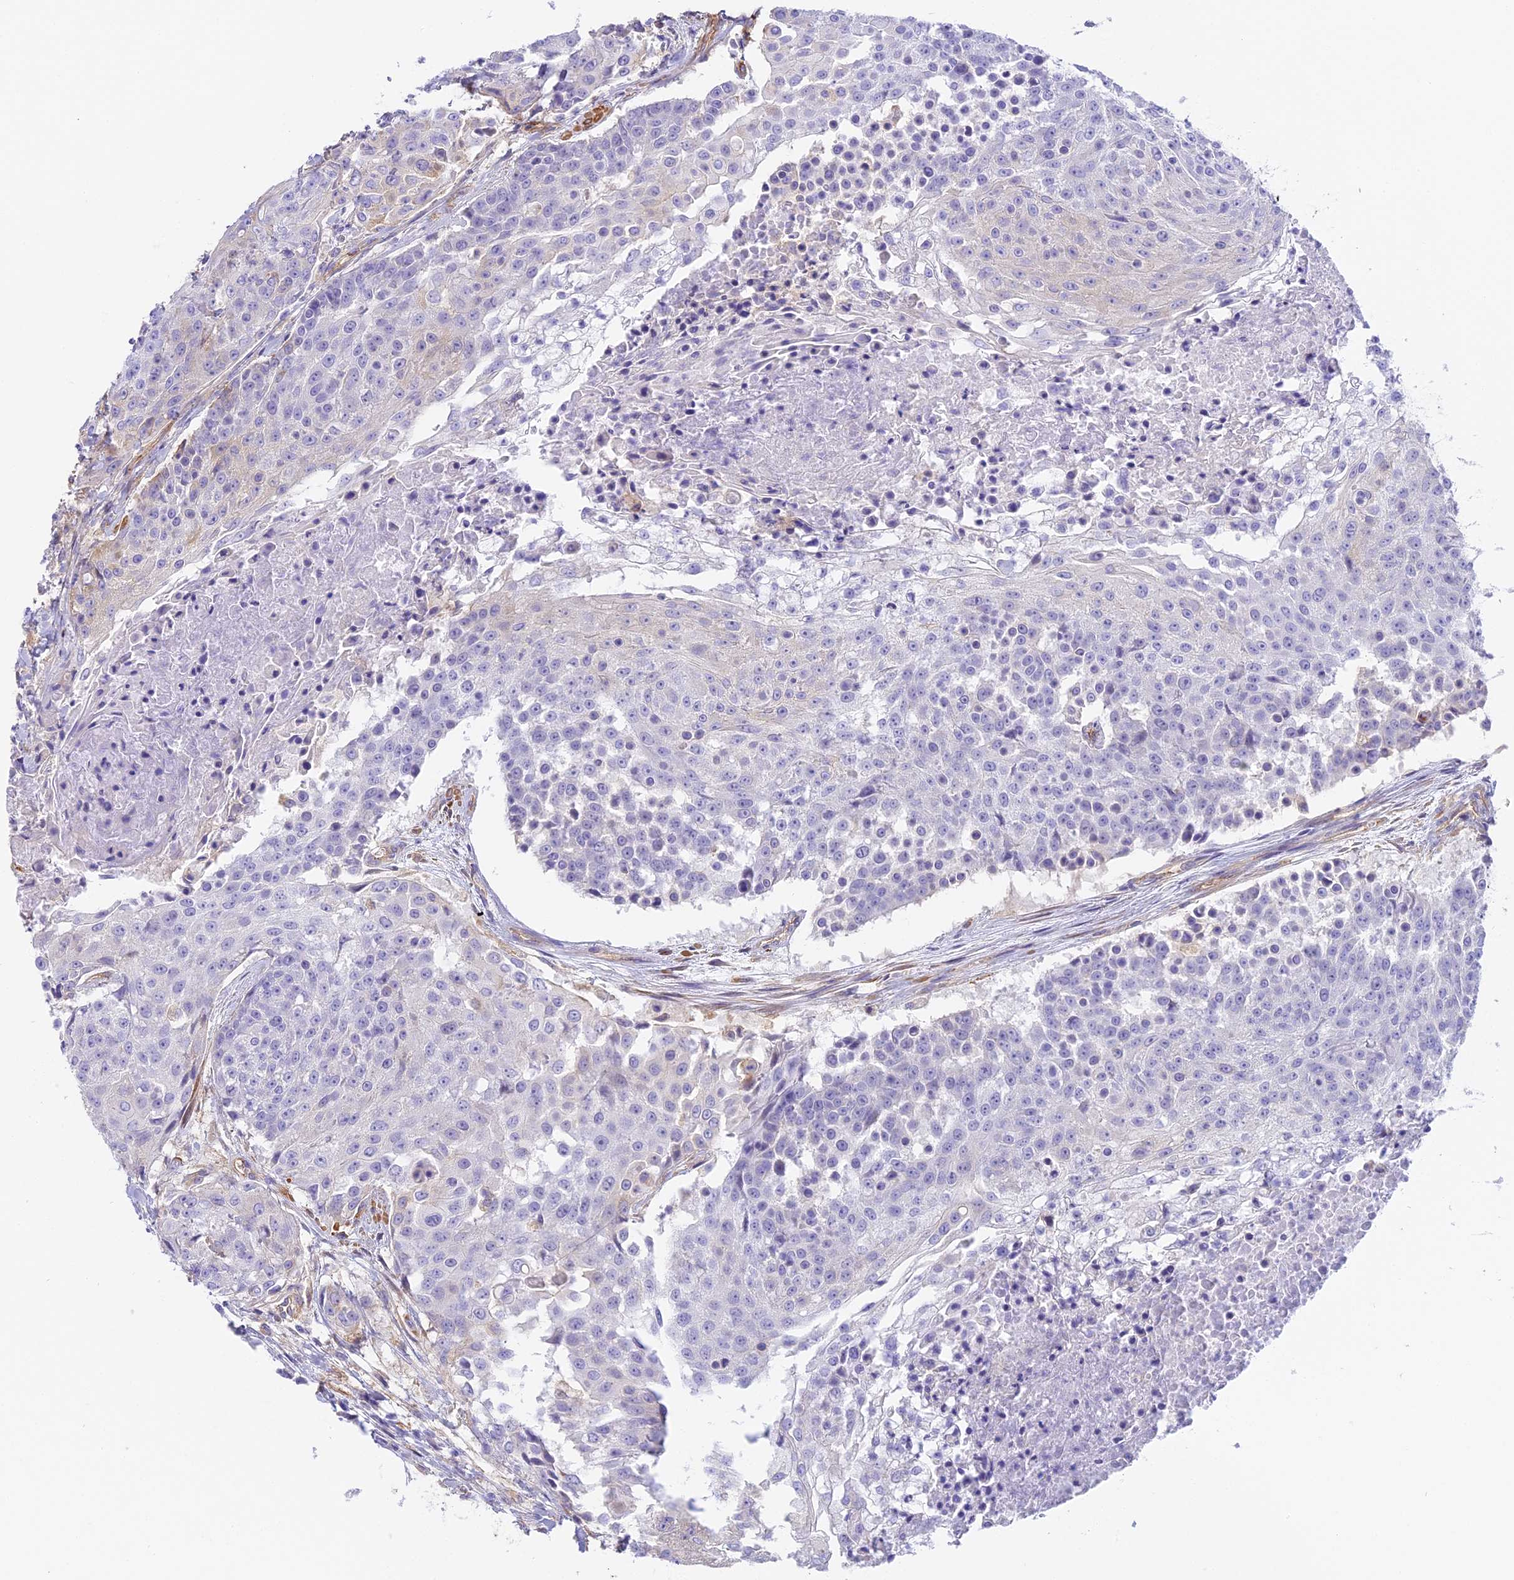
{"staining": {"intensity": "negative", "quantity": "none", "location": "none"}, "tissue": "urothelial cancer", "cell_type": "Tumor cells", "image_type": "cancer", "snomed": [{"axis": "morphology", "description": "Urothelial carcinoma, High grade"}, {"axis": "topography", "description": "Urinary bladder"}], "caption": "This is an IHC image of urothelial cancer. There is no positivity in tumor cells.", "gene": "HOMER3", "patient": {"sex": "female", "age": 63}}